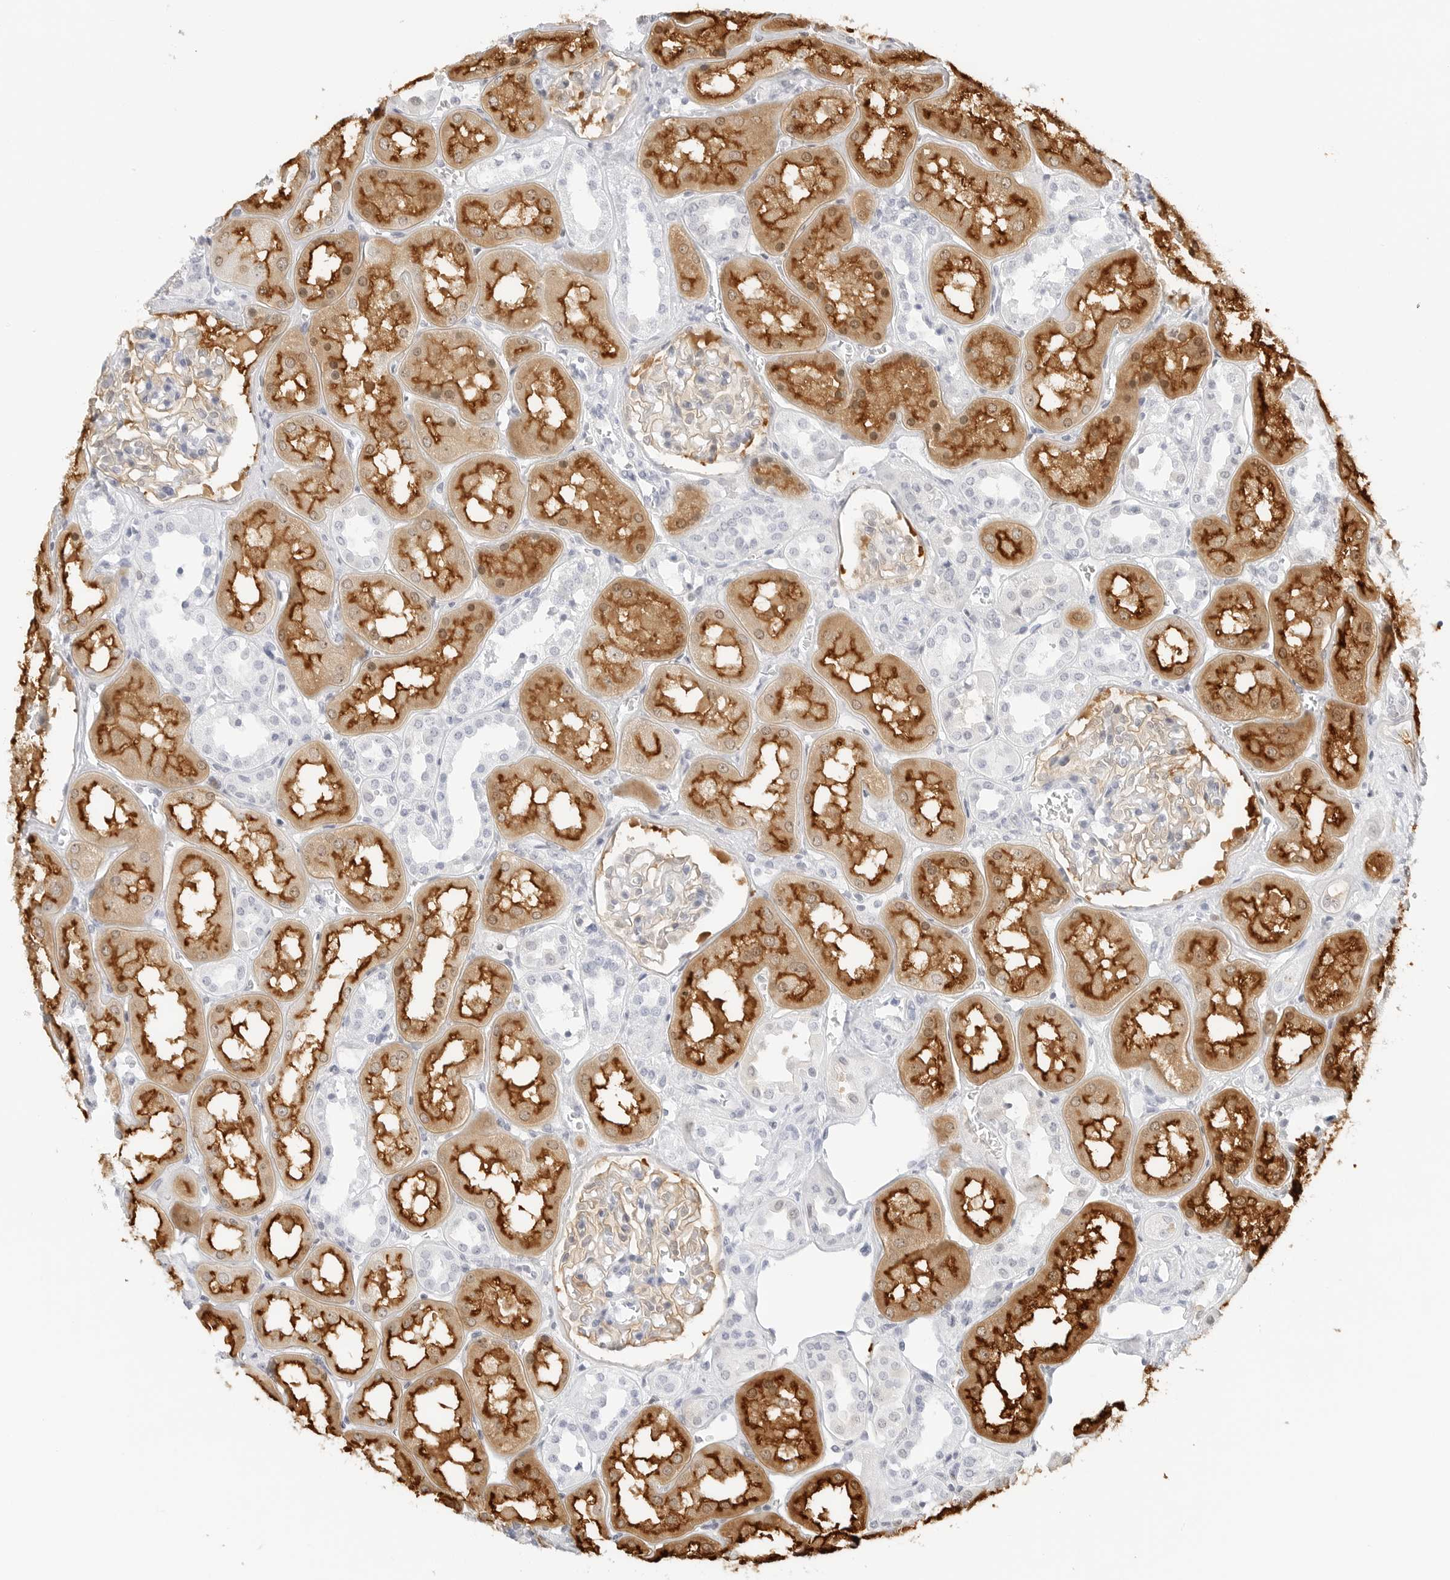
{"staining": {"intensity": "weak", "quantity": "<25%", "location": "cytoplasmic/membranous"}, "tissue": "kidney", "cell_type": "Cells in glomeruli", "image_type": "normal", "snomed": [{"axis": "morphology", "description": "Normal tissue, NOS"}, {"axis": "topography", "description": "Kidney"}], "caption": "Protein analysis of normal kidney displays no significant expression in cells in glomeruli.", "gene": "SLC9A3R1", "patient": {"sex": "male", "age": 70}}